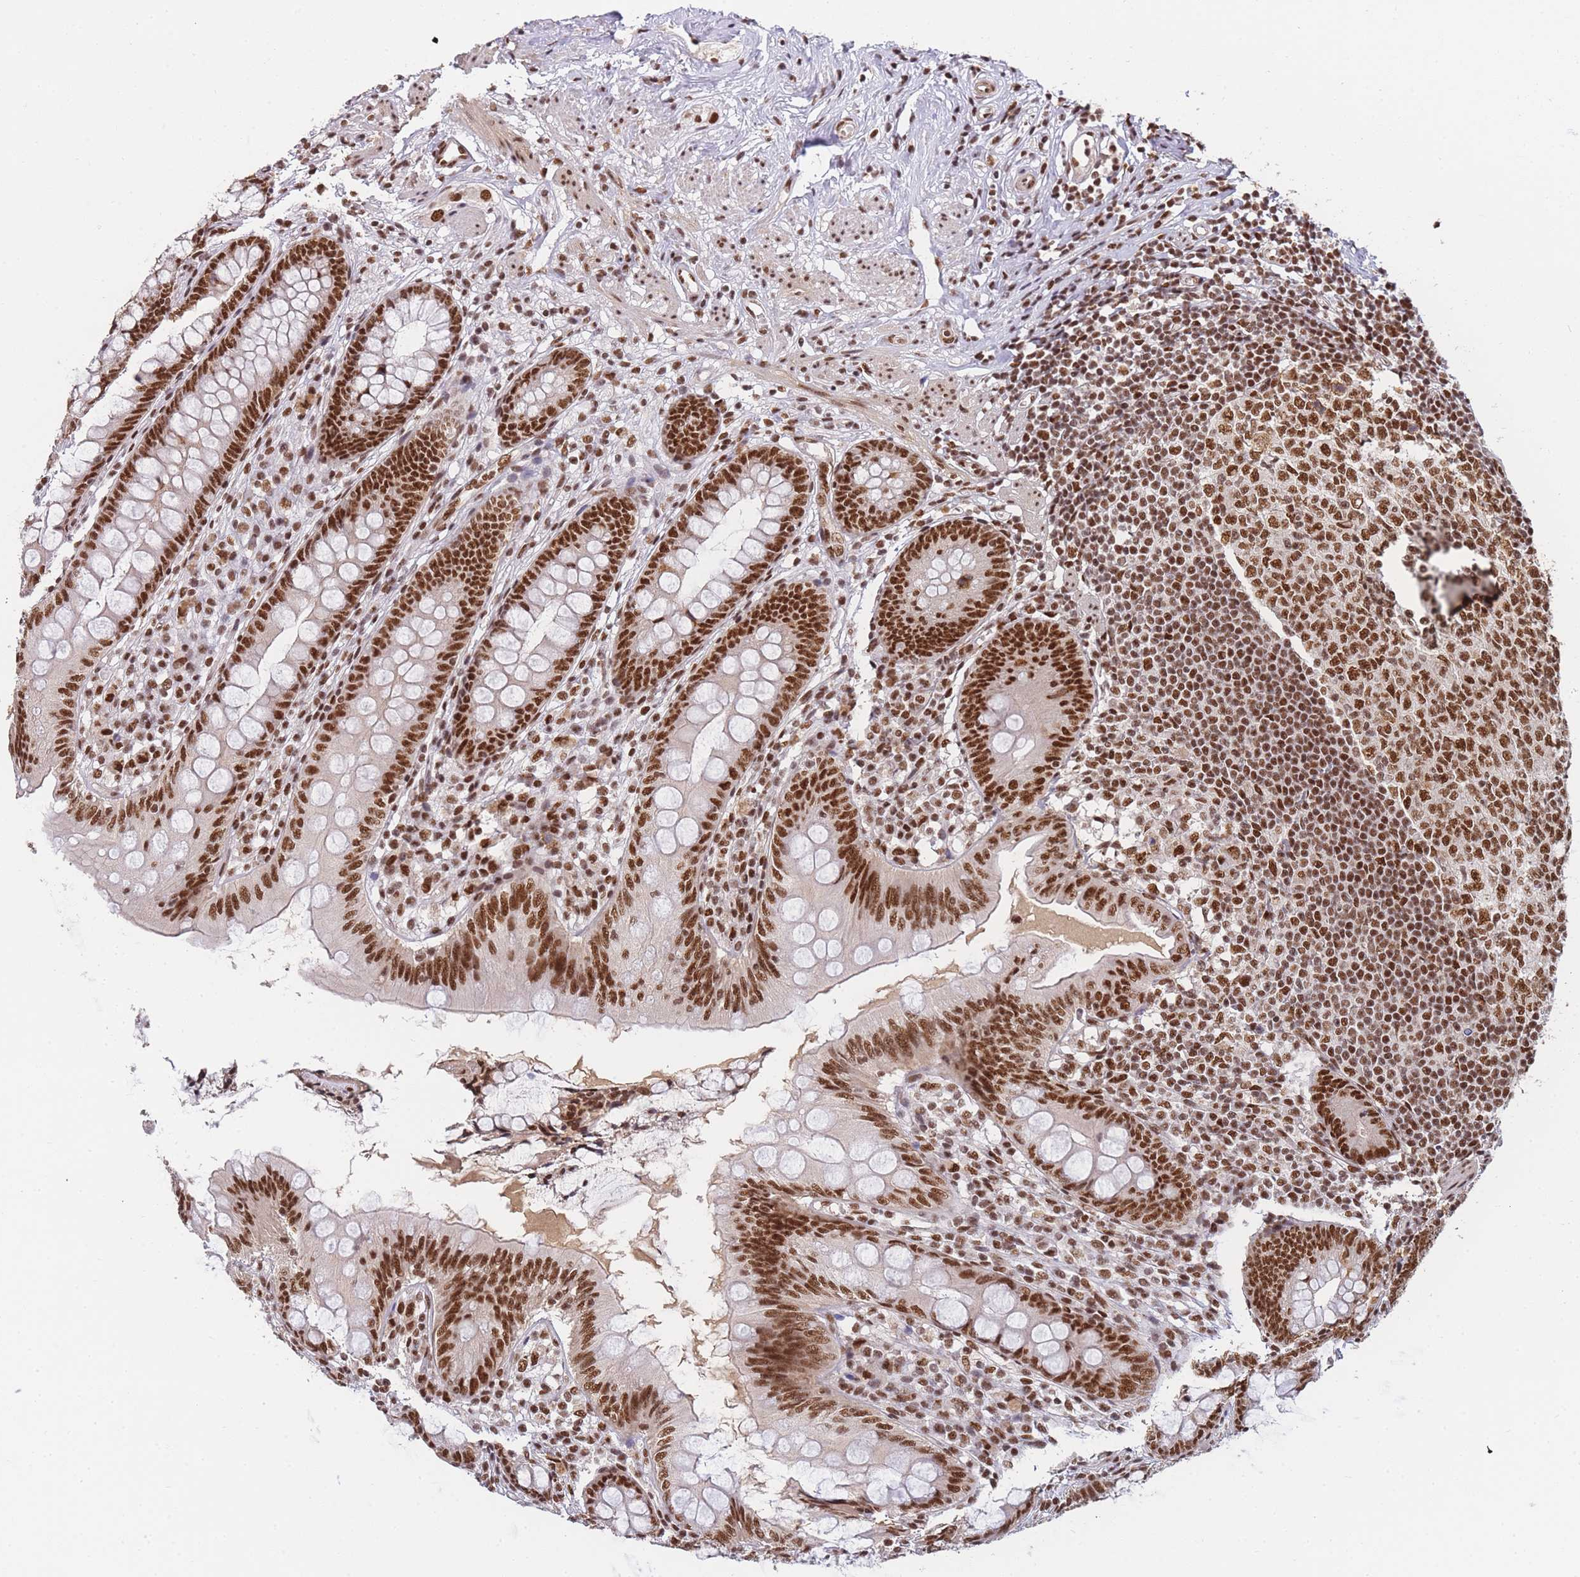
{"staining": {"intensity": "strong", "quantity": ">75%", "location": "nuclear"}, "tissue": "appendix", "cell_type": "Glandular cells", "image_type": "normal", "snomed": [{"axis": "morphology", "description": "Normal tissue, NOS"}, {"axis": "topography", "description": "Appendix"}], "caption": "Immunohistochemical staining of benign appendix displays high levels of strong nuclear expression in about >75% of glandular cells.", "gene": "PRKDC", "patient": {"sex": "female", "age": 51}}